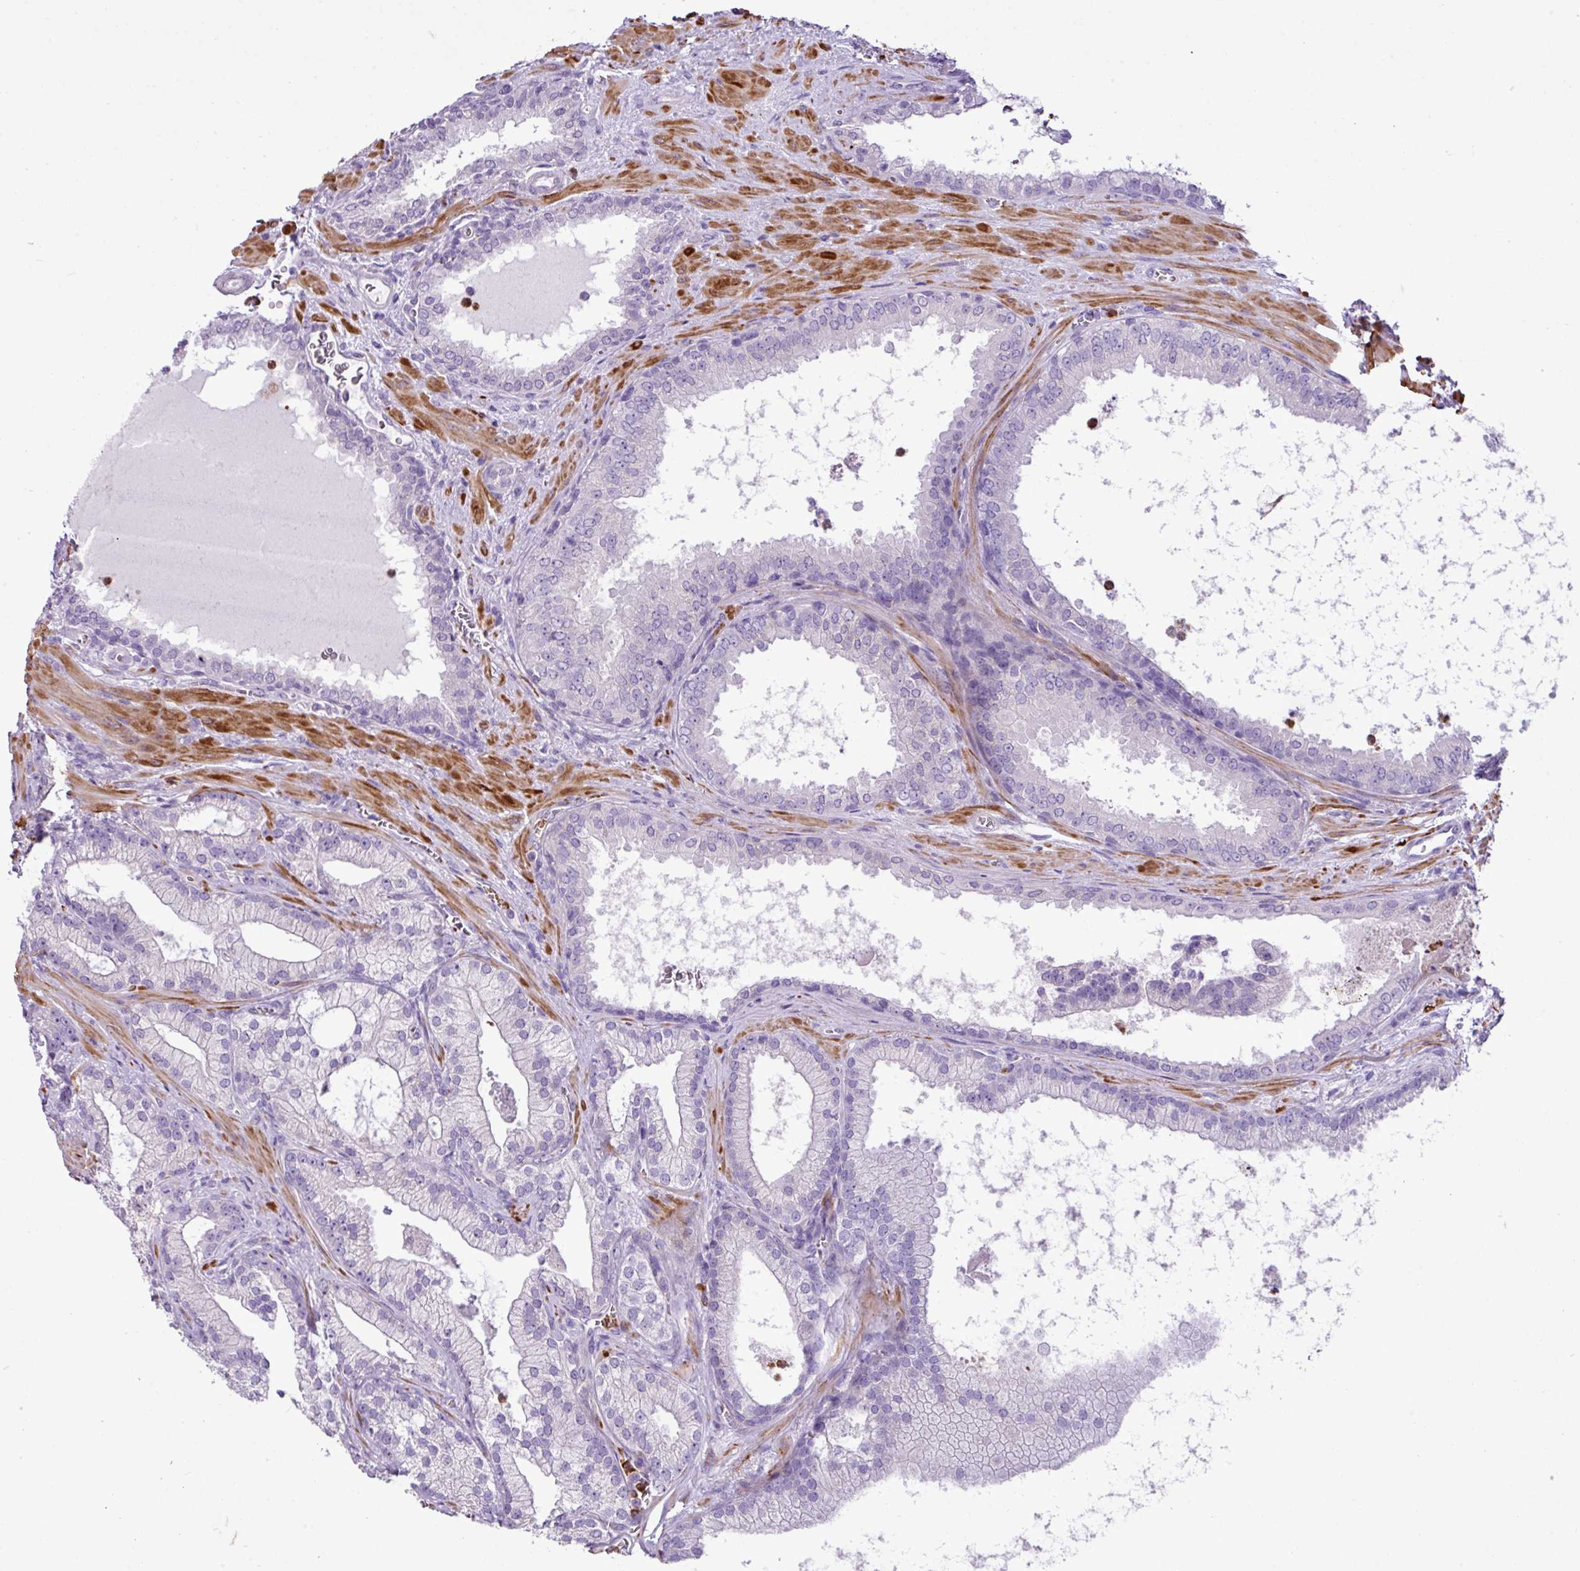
{"staining": {"intensity": "negative", "quantity": "none", "location": "none"}, "tissue": "prostate cancer", "cell_type": "Tumor cells", "image_type": "cancer", "snomed": [{"axis": "morphology", "description": "Adenocarcinoma, High grade"}, {"axis": "topography", "description": "Prostate"}], "caption": "A high-resolution micrograph shows IHC staining of prostate cancer, which reveals no significant expression in tumor cells.", "gene": "ZSCAN5A", "patient": {"sex": "male", "age": 68}}